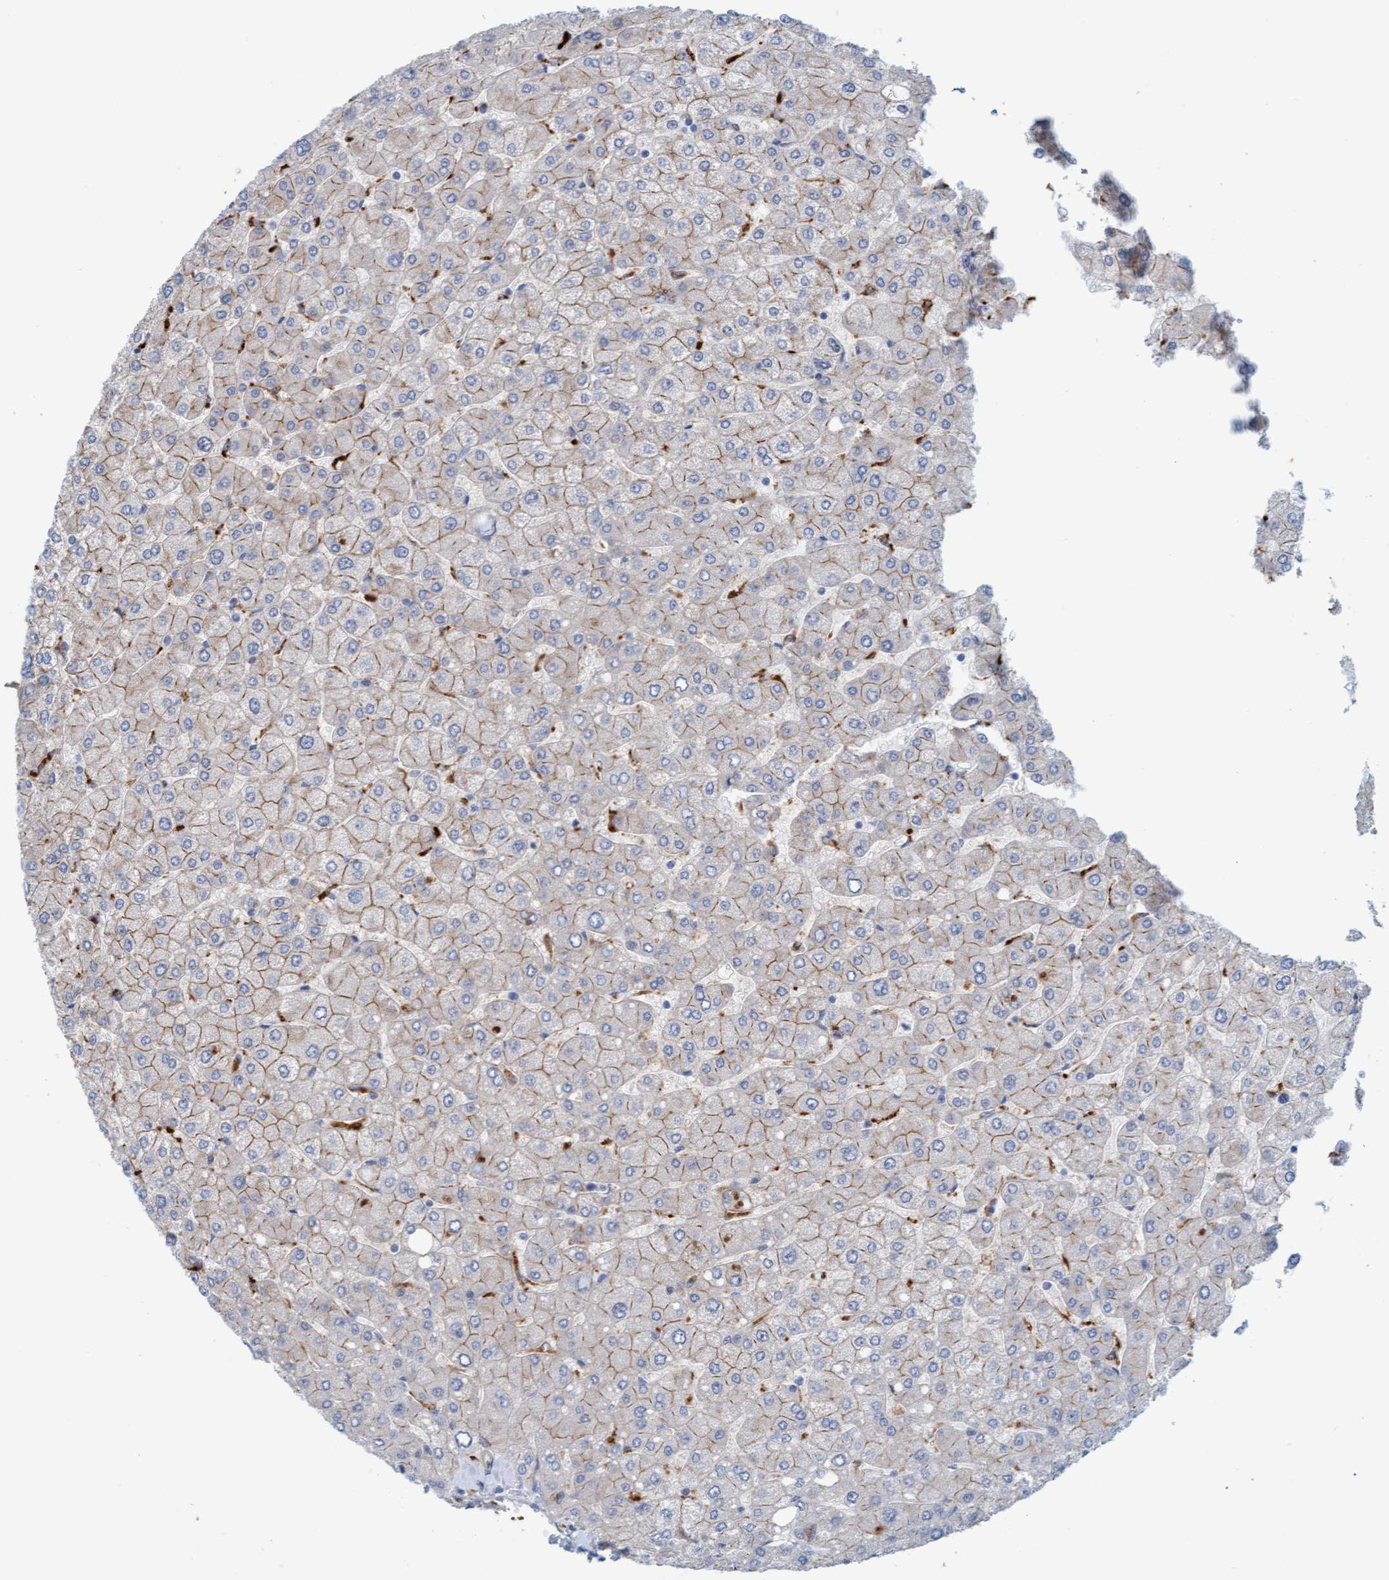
{"staining": {"intensity": "weak", "quantity": ">75%", "location": "cytoplasmic/membranous"}, "tissue": "liver", "cell_type": "Cholangiocytes", "image_type": "normal", "snomed": [{"axis": "morphology", "description": "Normal tissue, NOS"}, {"axis": "topography", "description": "Liver"}], "caption": "The image shows staining of normal liver, revealing weak cytoplasmic/membranous protein expression (brown color) within cholangiocytes.", "gene": "KRBA2", "patient": {"sex": "male", "age": 55}}